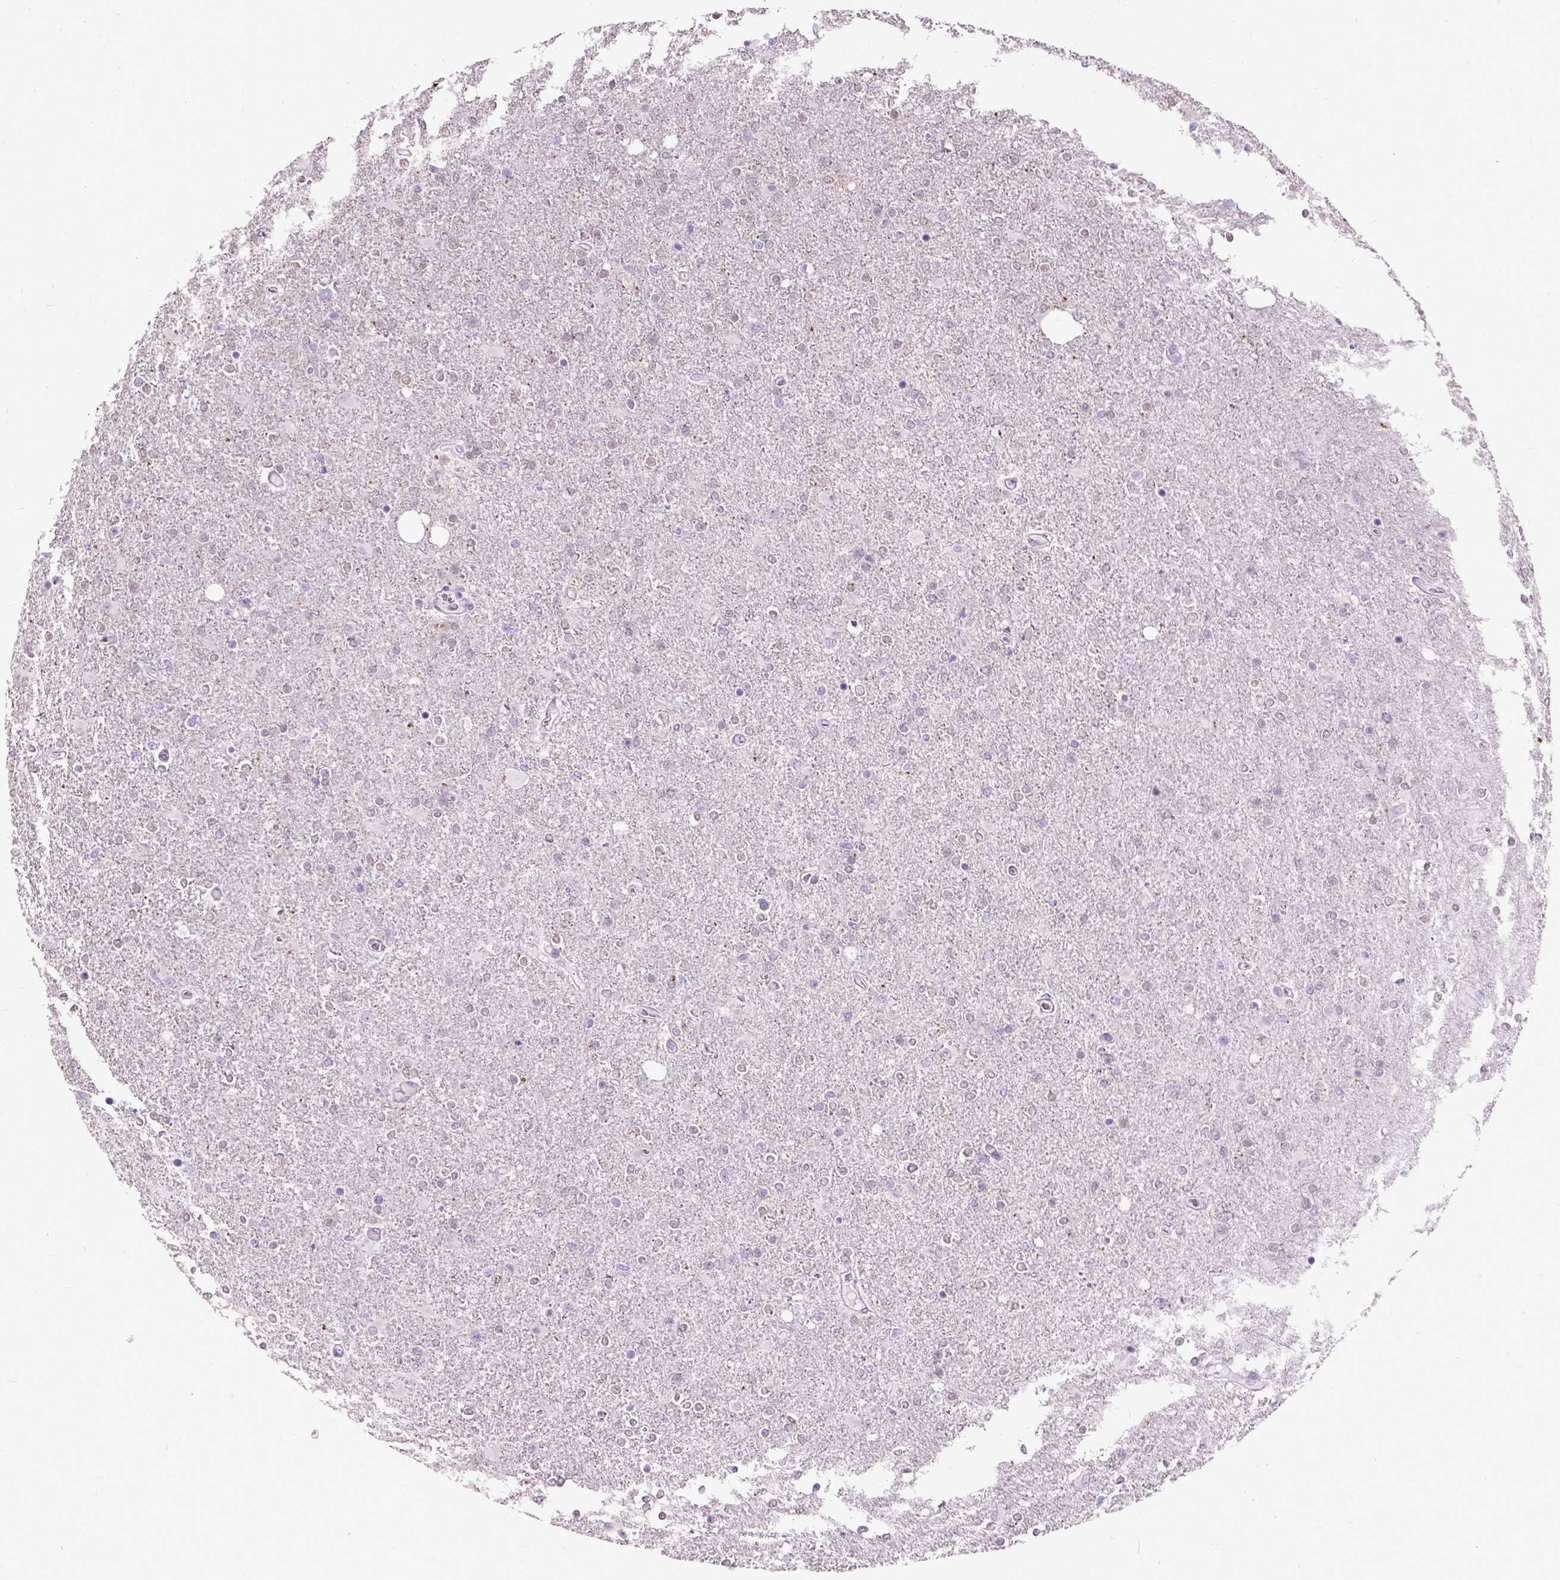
{"staining": {"intensity": "negative", "quantity": "none", "location": "none"}, "tissue": "glioma", "cell_type": "Tumor cells", "image_type": "cancer", "snomed": [{"axis": "morphology", "description": "Glioma, malignant, High grade"}, {"axis": "topography", "description": "Cerebral cortex"}], "caption": "Malignant glioma (high-grade) was stained to show a protein in brown. There is no significant expression in tumor cells. (DAB (3,3'-diaminobenzidine) immunohistochemistry (IHC) visualized using brightfield microscopy, high magnification).", "gene": "AXDND1", "patient": {"sex": "male", "age": 70}}